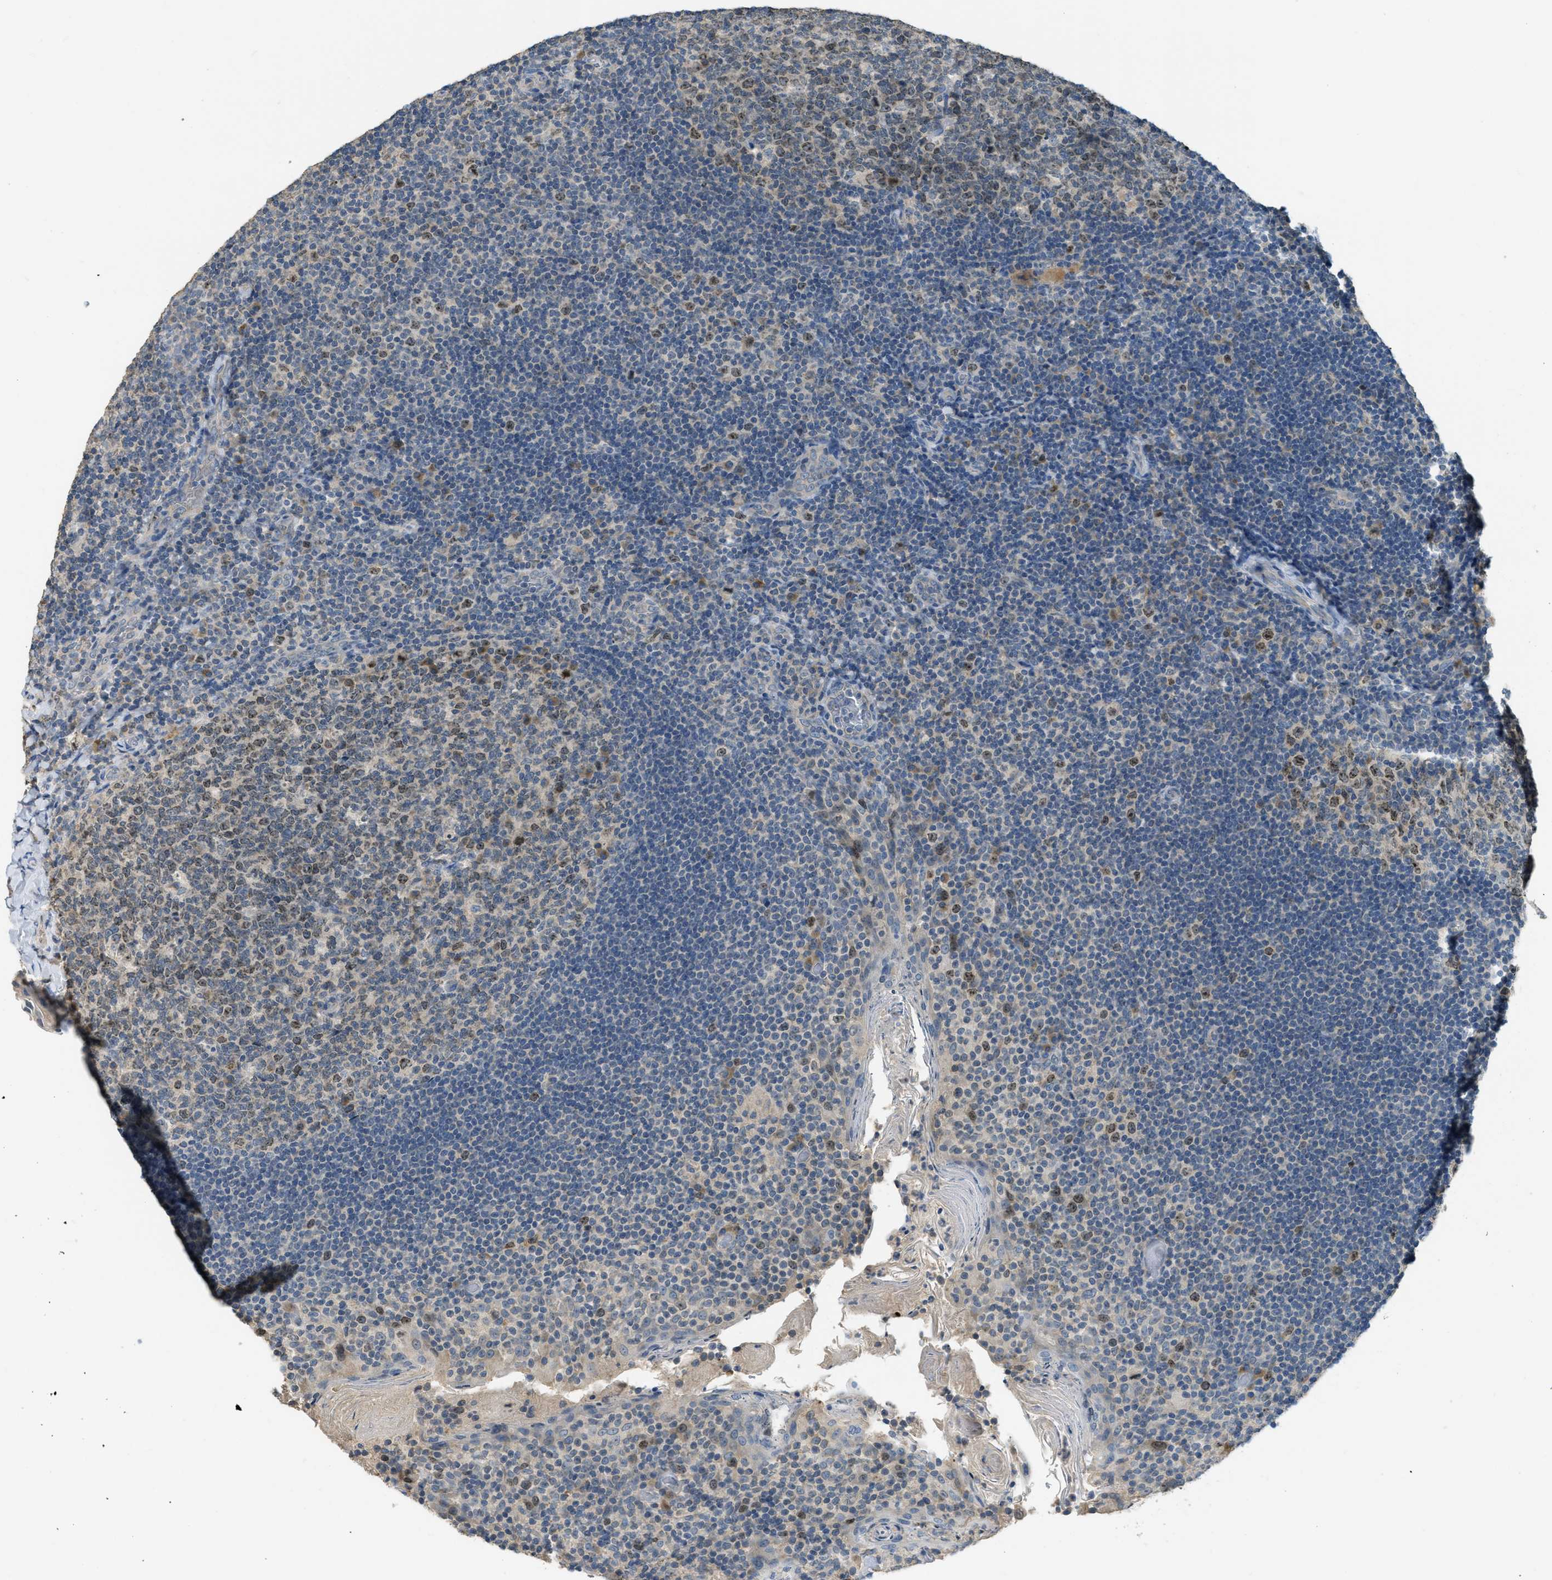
{"staining": {"intensity": "moderate", "quantity": "25%-75%", "location": "nuclear"}, "tissue": "tonsil", "cell_type": "Germinal center cells", "image_type": "normal", "snomed": [{"axis": "morphology", "description": "Normal tissue, NOS"}, {"axis": "topography", "description": "Tonsil"}], "caption": "A histopathology image showing moderate nuclear expression in approximately 25%-75% of germinal center cells in unremarkable tonsil, as visualized by brown immunohistochemical staining.", "gene": "MIS18A", "patient": {"sex": "male", "age": 17}}